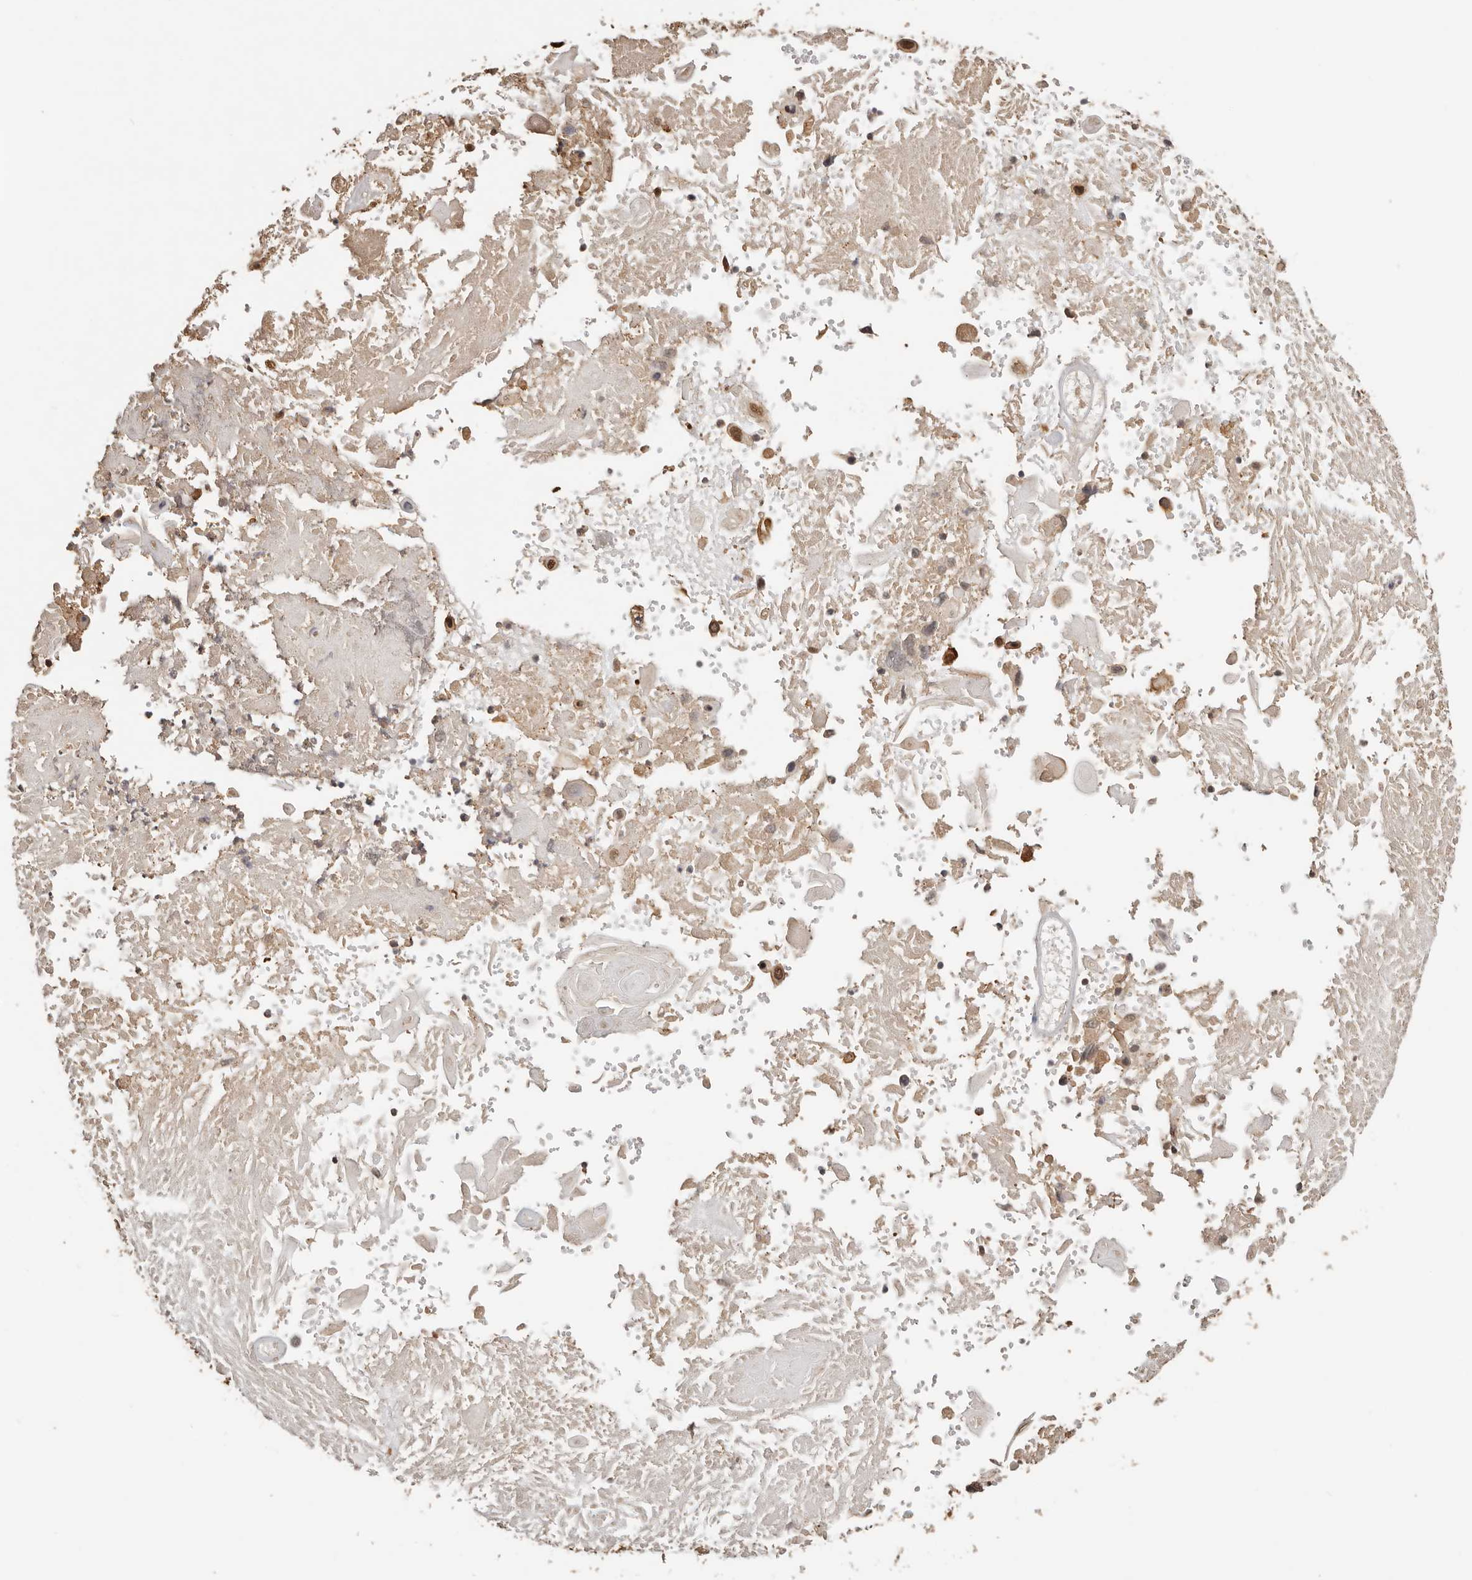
{"staining": {"intensity": "moderate", "quantity": ">75%", "location": "cytoplasmic/membranous"}, "tissue": "cervical cancer", "cell_type": "Tumor cells", "image_type": "cancer", "snomed": [{"axis": "morphology", "description": "Squamous cell carcinoma, NOS"}, {"axis": "topography", "description": "Cervix"}], "caption": "The histopathology image reveals a brown stain indicating the presence of a protein in the cytoplasmic/membranous of tumor cells in squamous cell carcinoma (cervical).", "gene": "SEC14L1", "patient": {"sex": "female", "age": 74}}